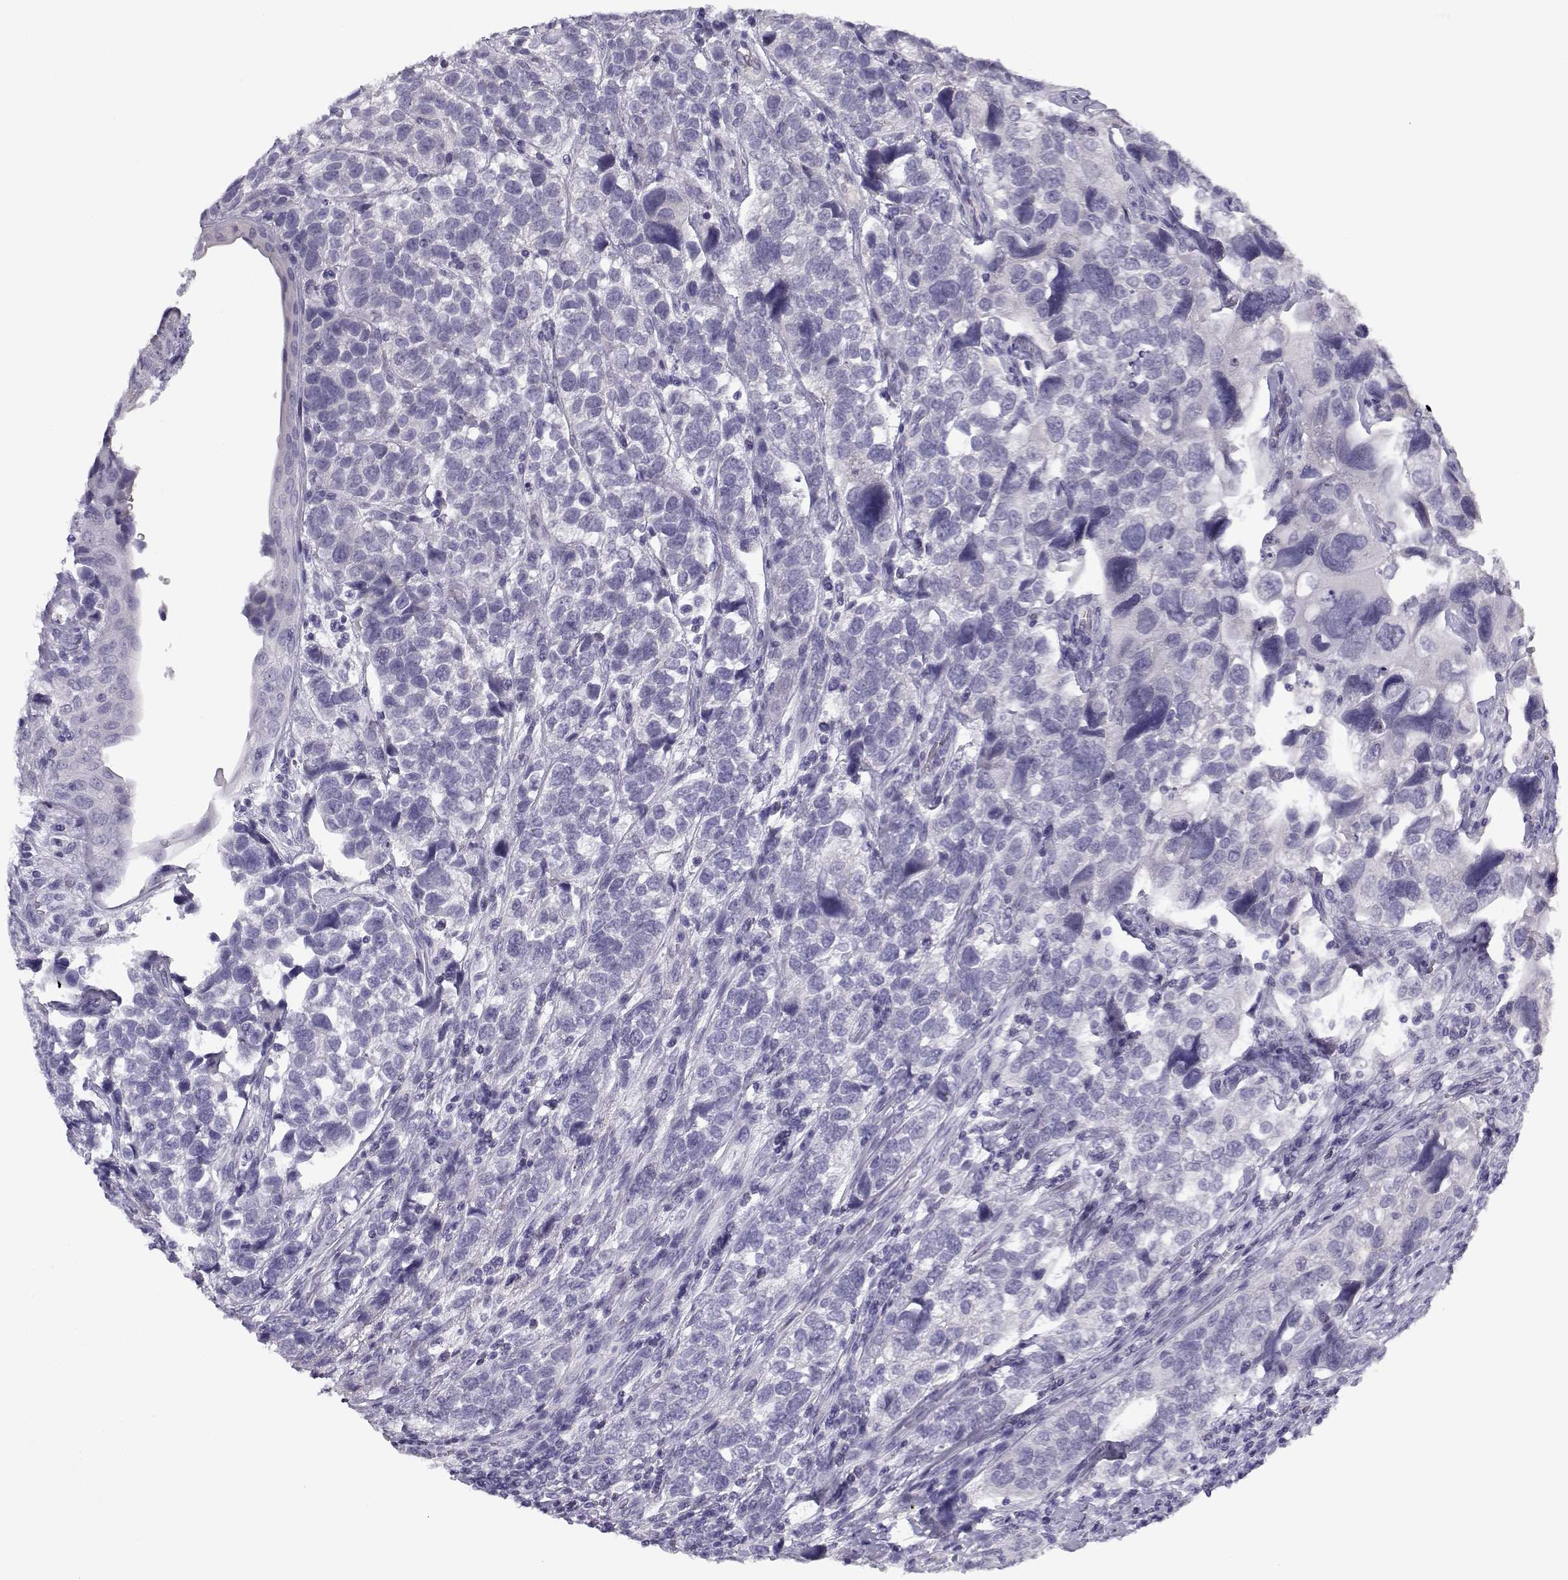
{"staining": {"intensity": "negative", "quantity": "none", "location": "none"}, "tissue": "urothelial cancer", "cell_type": "Tumor cells", "image_type": "cancer", "snomed": [{"axis": "morphology", "description": "Urothelial carcinoma, High grade"}, {"axis": "topography", "description": "Urinary bladder"}], "caption": "Tumor cells are negative for brown protein staining in urothelial carcinoma (high-grade).", "gene": "CFAP77", "patient": {"sex": "female", "age": 58}}